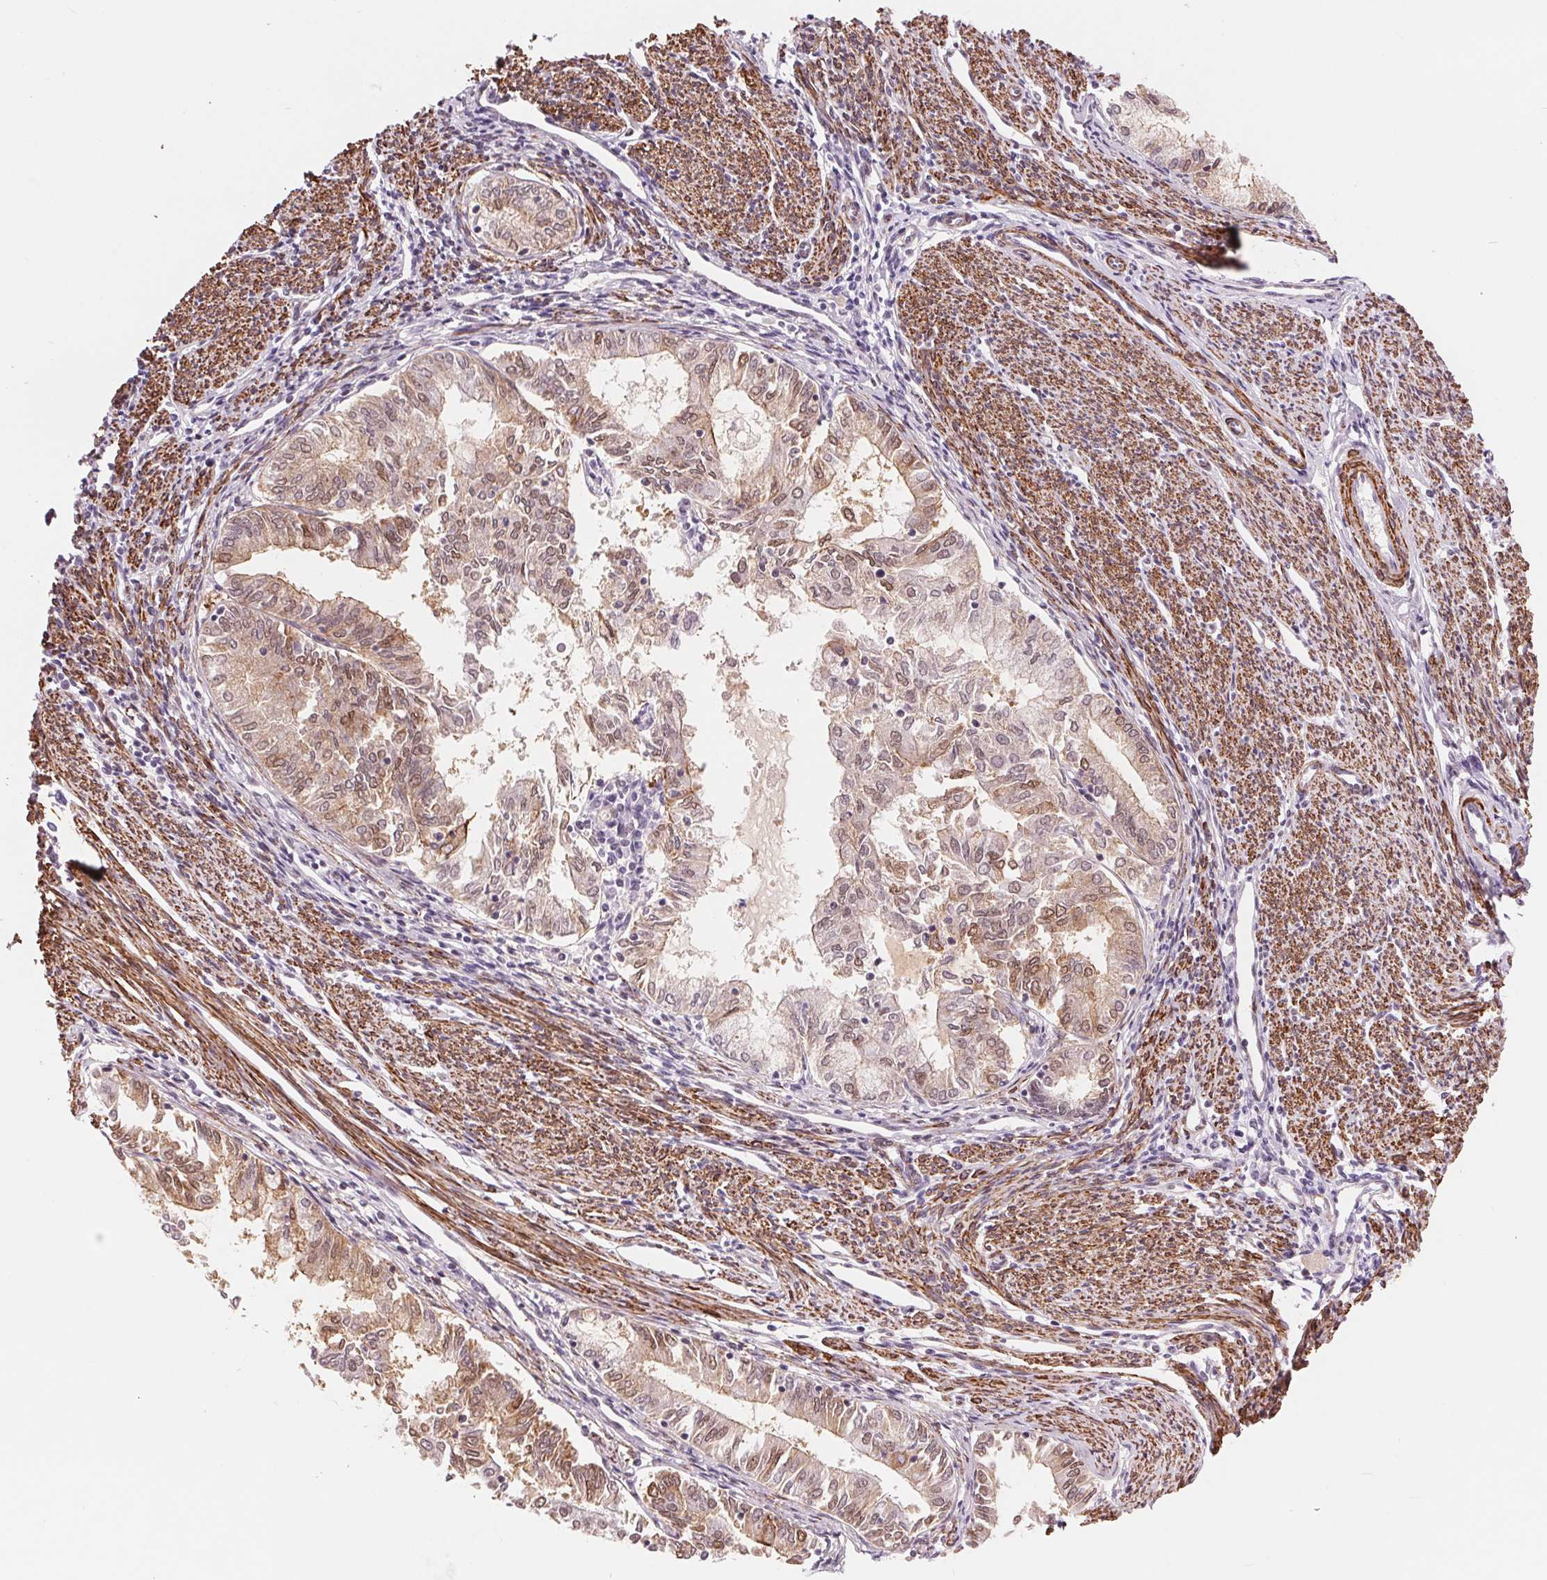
{"staining": {"intensity": "moderate", "quantity": "25%-75%", "location": "cytoplasmic/membranous,nuclear"}, "tissue": "endometrial cancer", "cell_type": "Tumor cells", "image_type": "cancer", "snomed": [{"axis": "morphology", "description": "Adenocarcinoma, NOS"}, {"axis": "topography", "description": "Endometrium"}], "caption": "Approximately 25%-75% of tumor cells in human adenocarcinoma (endometrial) exhibit moderate cytoplasmic/membranous and nuclear protein positivity as visualized by brown immunohistochemical staining.", "gene": "BCAT1", "patient": {"sex": "female", "age": 79}}